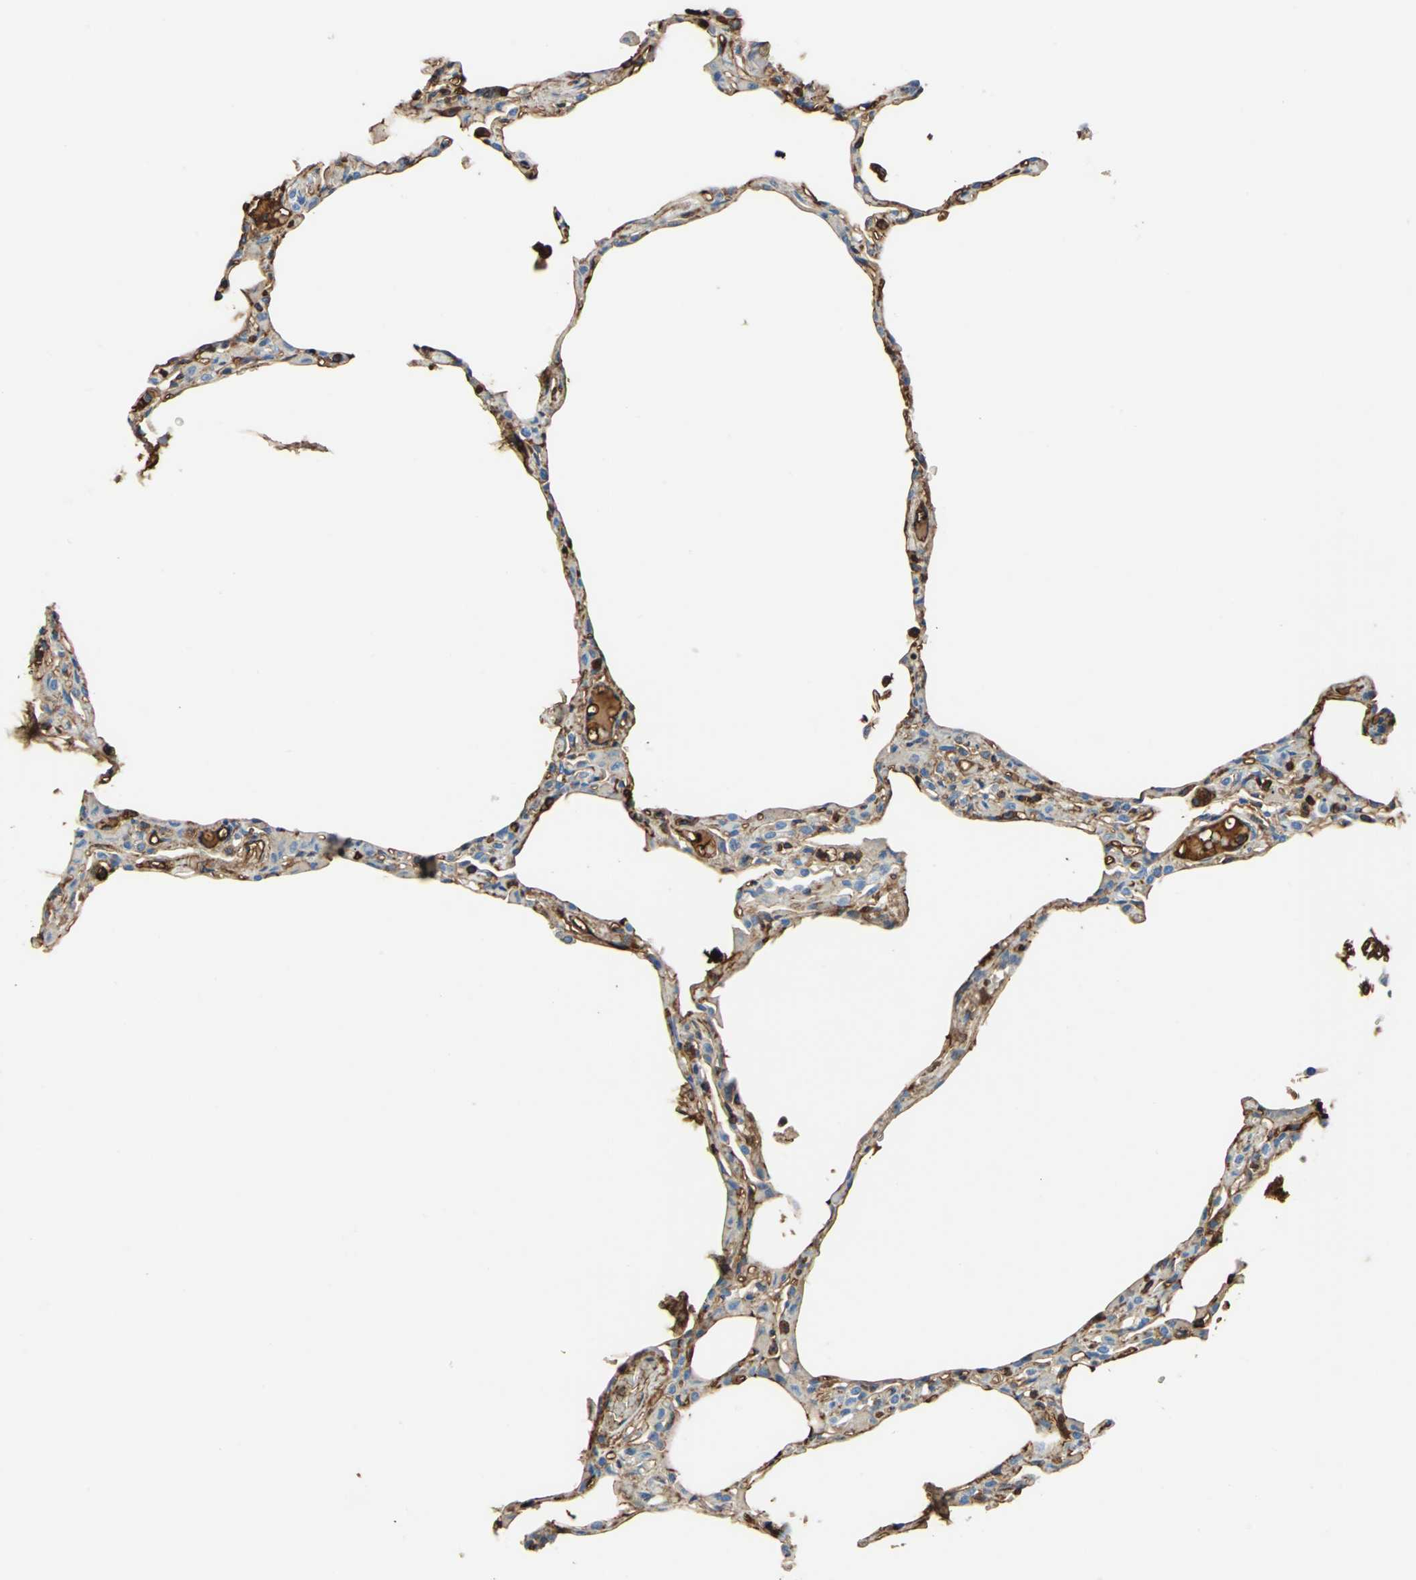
{"staining": {"intensity": "strong", "quantity": "25%-75%", "location": "cytoplasmic/membranous"}, "tissue": "lung", "cell_type": "Alveolar cells", "image_type": "normal", "snomed": [{"axis": "morphology", "description": "Normal tissue, NOS"}, {"axis": "topography", "description": "Lung"}], "caption": "A micrograph showing strong cytoplasmic/membranous expression in about 25%-75% of alveolar cells in normal lung, as visualized by brown immunohistochemical staining.", "gene": "ALB", "patient": {"sex": "female", "age": 49}}